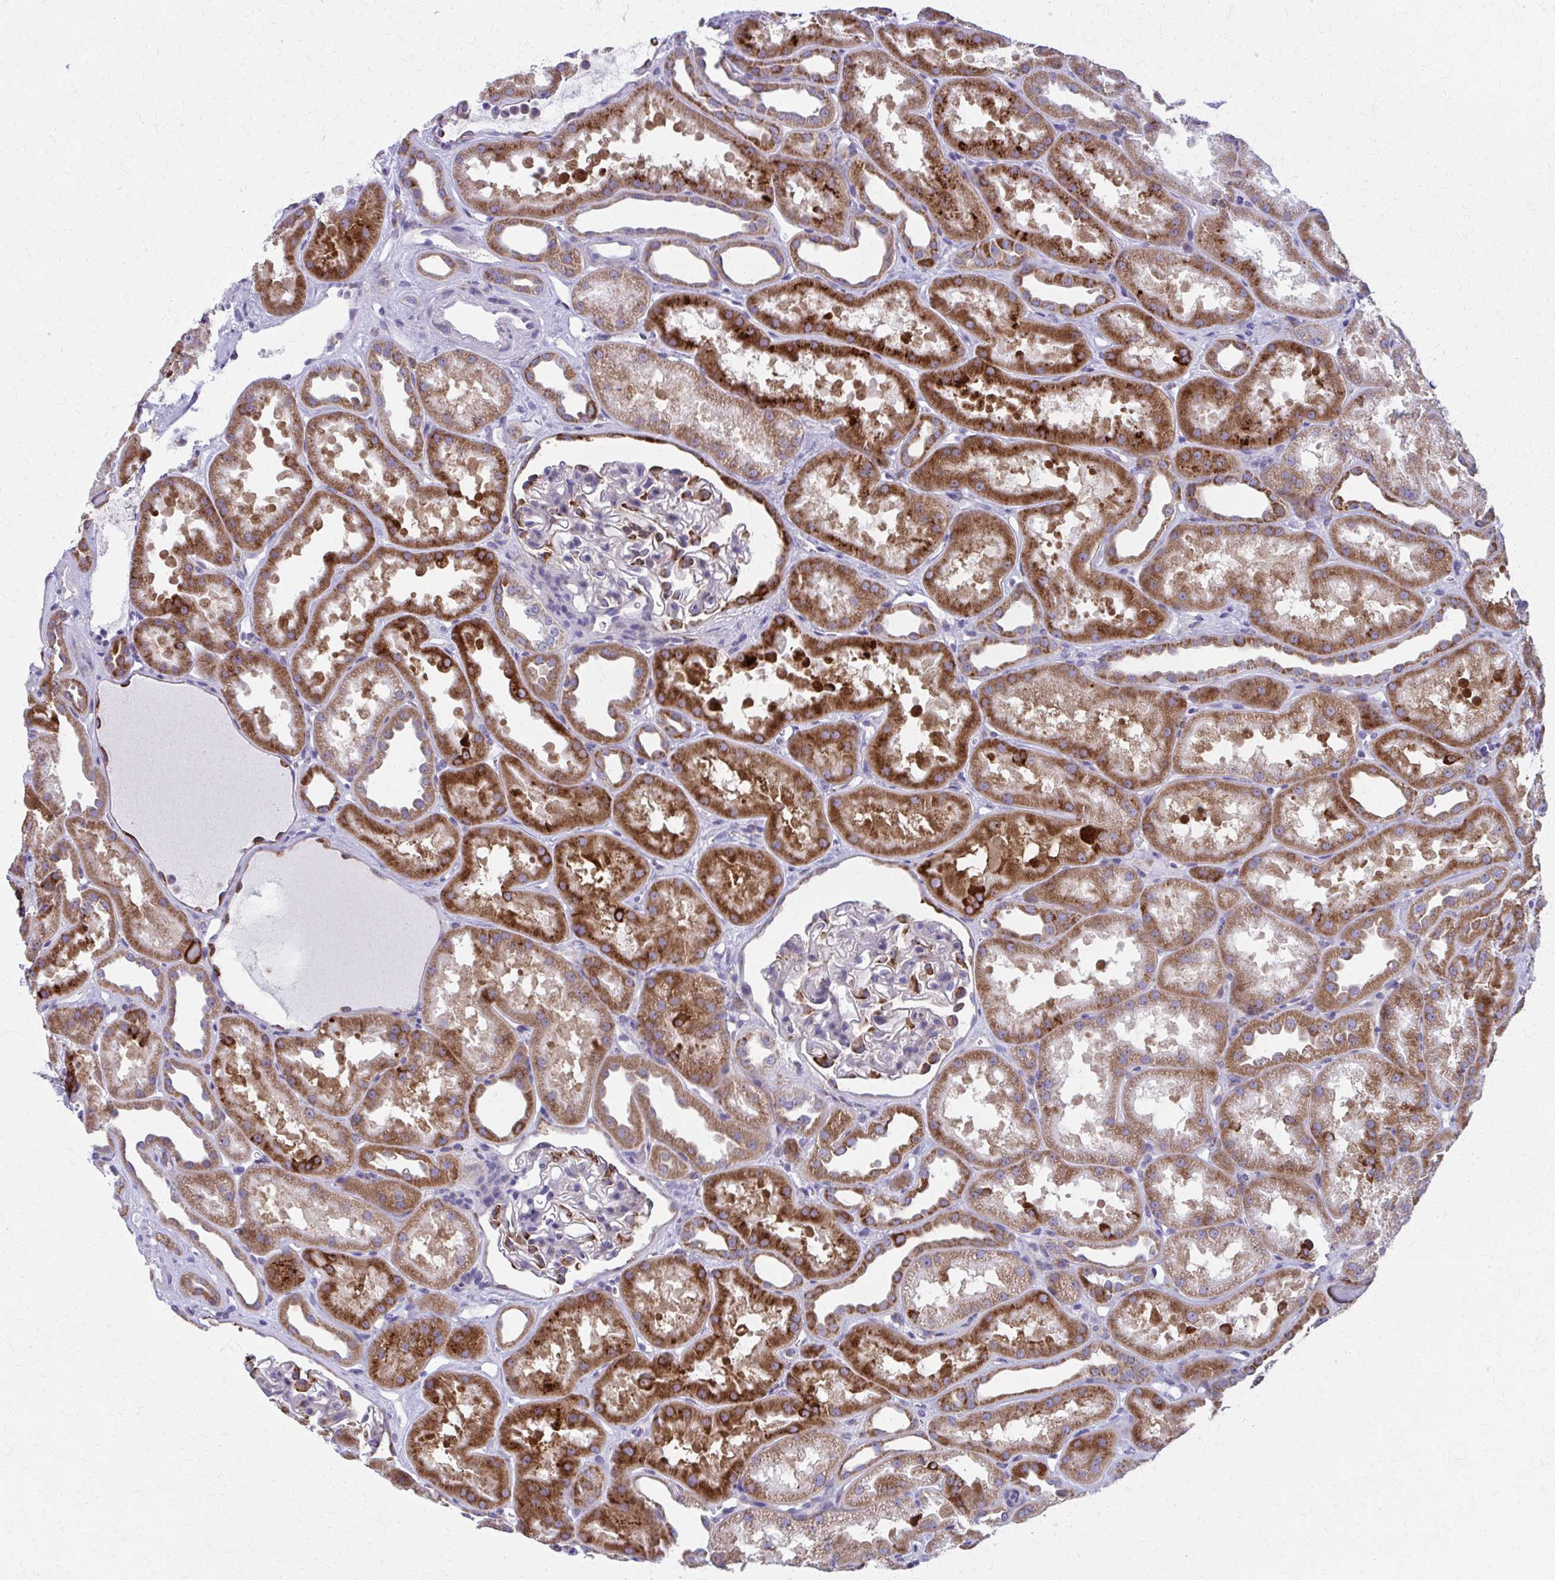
{"staining": {"intensity": "moderate", "quantity": "25%-75%", "location": "cytoplasmic/membranous"}, "tissue": "kidney", "cell_type": "Cells in glomeruli", "image_type": "normal", "snomed": [{"axis": "morphology", "description": "Normal tissue, NOS"}, {"axis": "topography", "description": "Kidney"}], "caption": "Human kidney stained for a protein (brown) displays moderate cytoplasmic/membranous positive expression in approximately 25%-75% of cells in glomeruli.", "gene": "SPATS2L", "patient": {"sex": "male", "age": 61}}